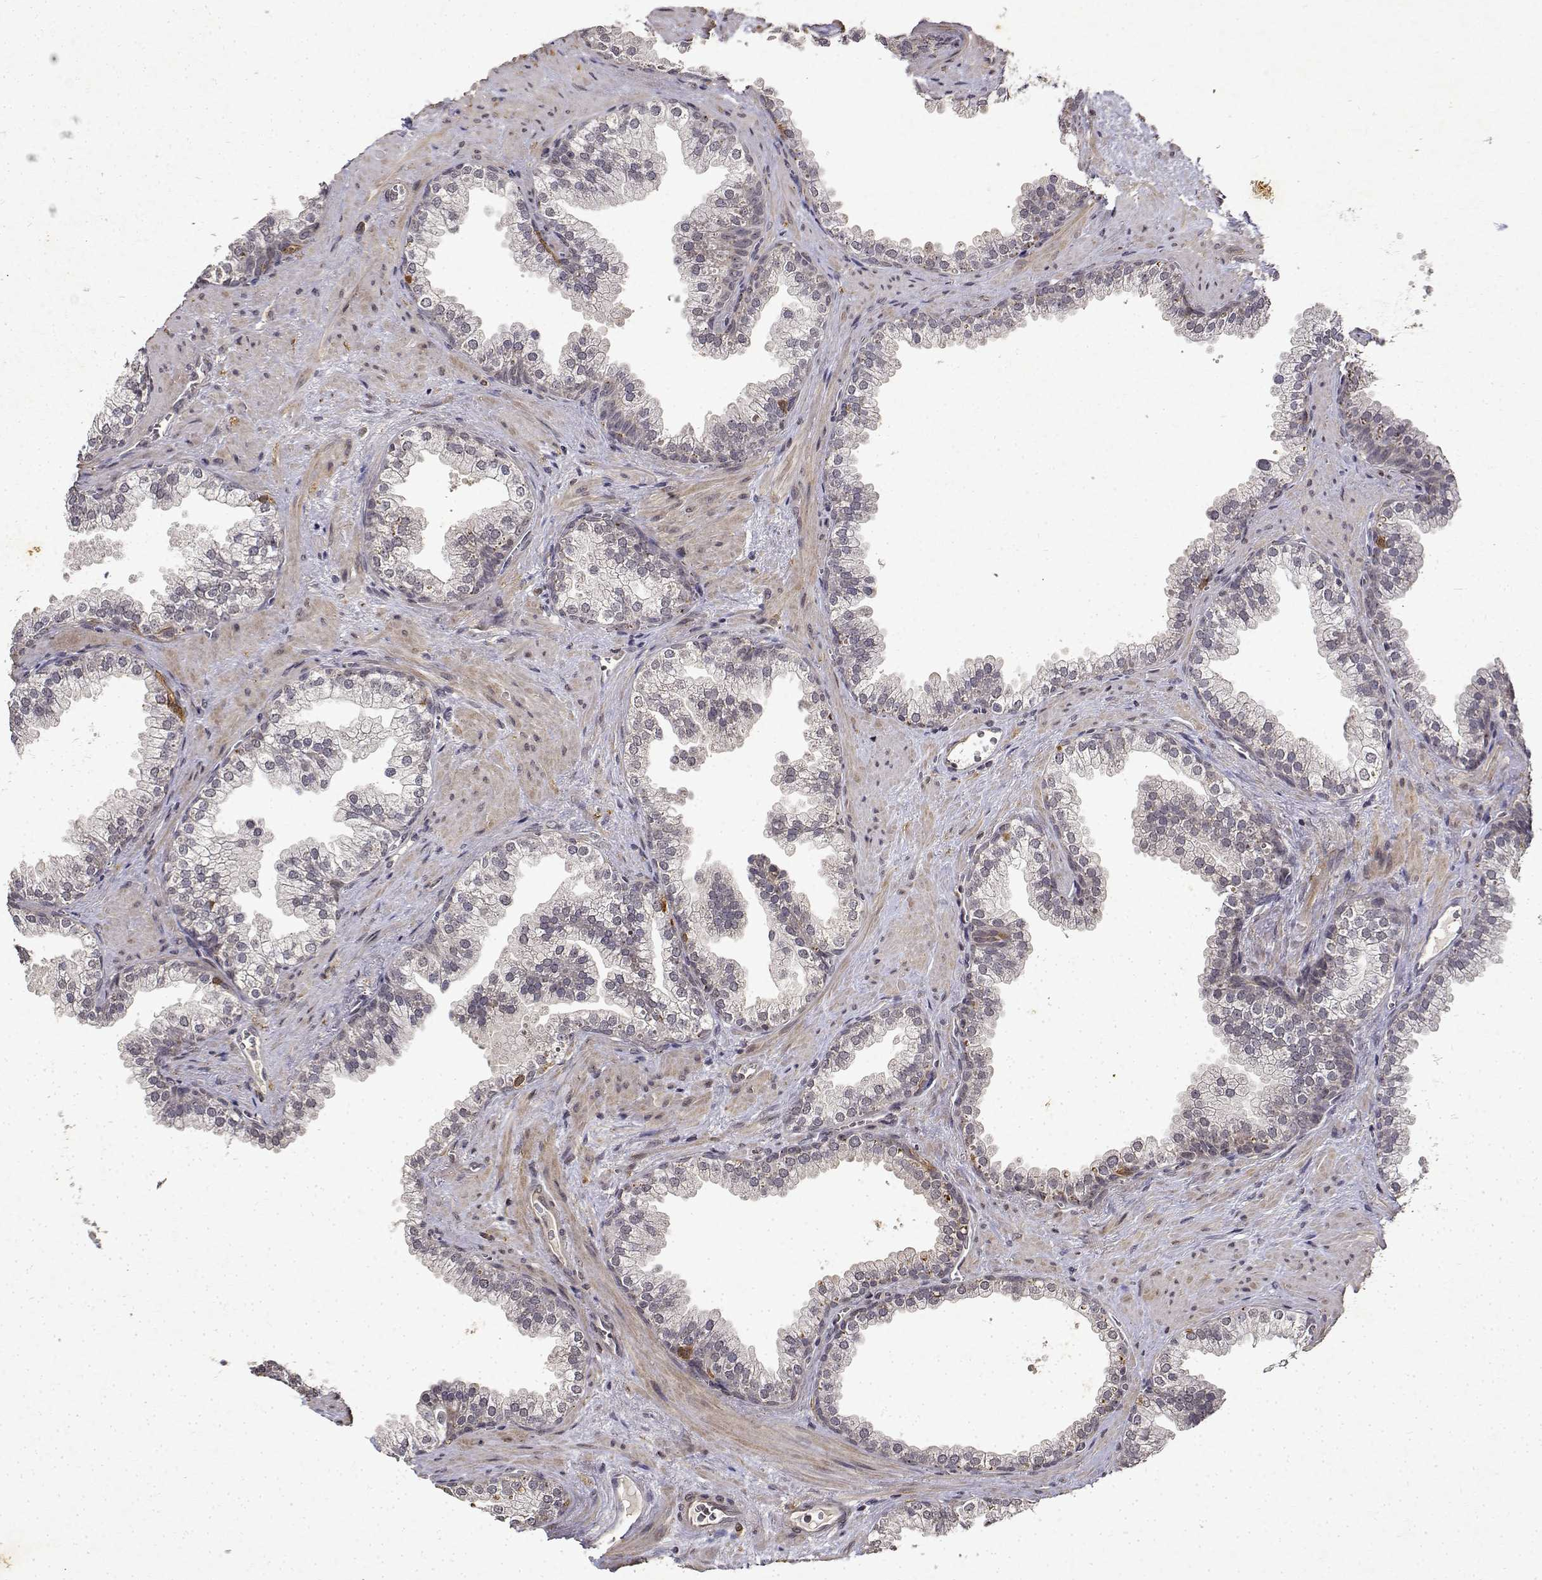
{"staining": {"intensity": "negative", "quantity": "none", "location": "none"}, "tissue": "prostate", "cell_type": "Glandular cells", "image_type": "normal", "snomed": [{"axis": "morphology", "description": "Normal tissue, NOS"}, {"axis": "topography", "description": "Prostate"}], "caption": "The micrograph exhibits no staining of glandular cells in benign prostate.", "gene": "BDNF", "patient": {"sex": "male", "age": 79}}